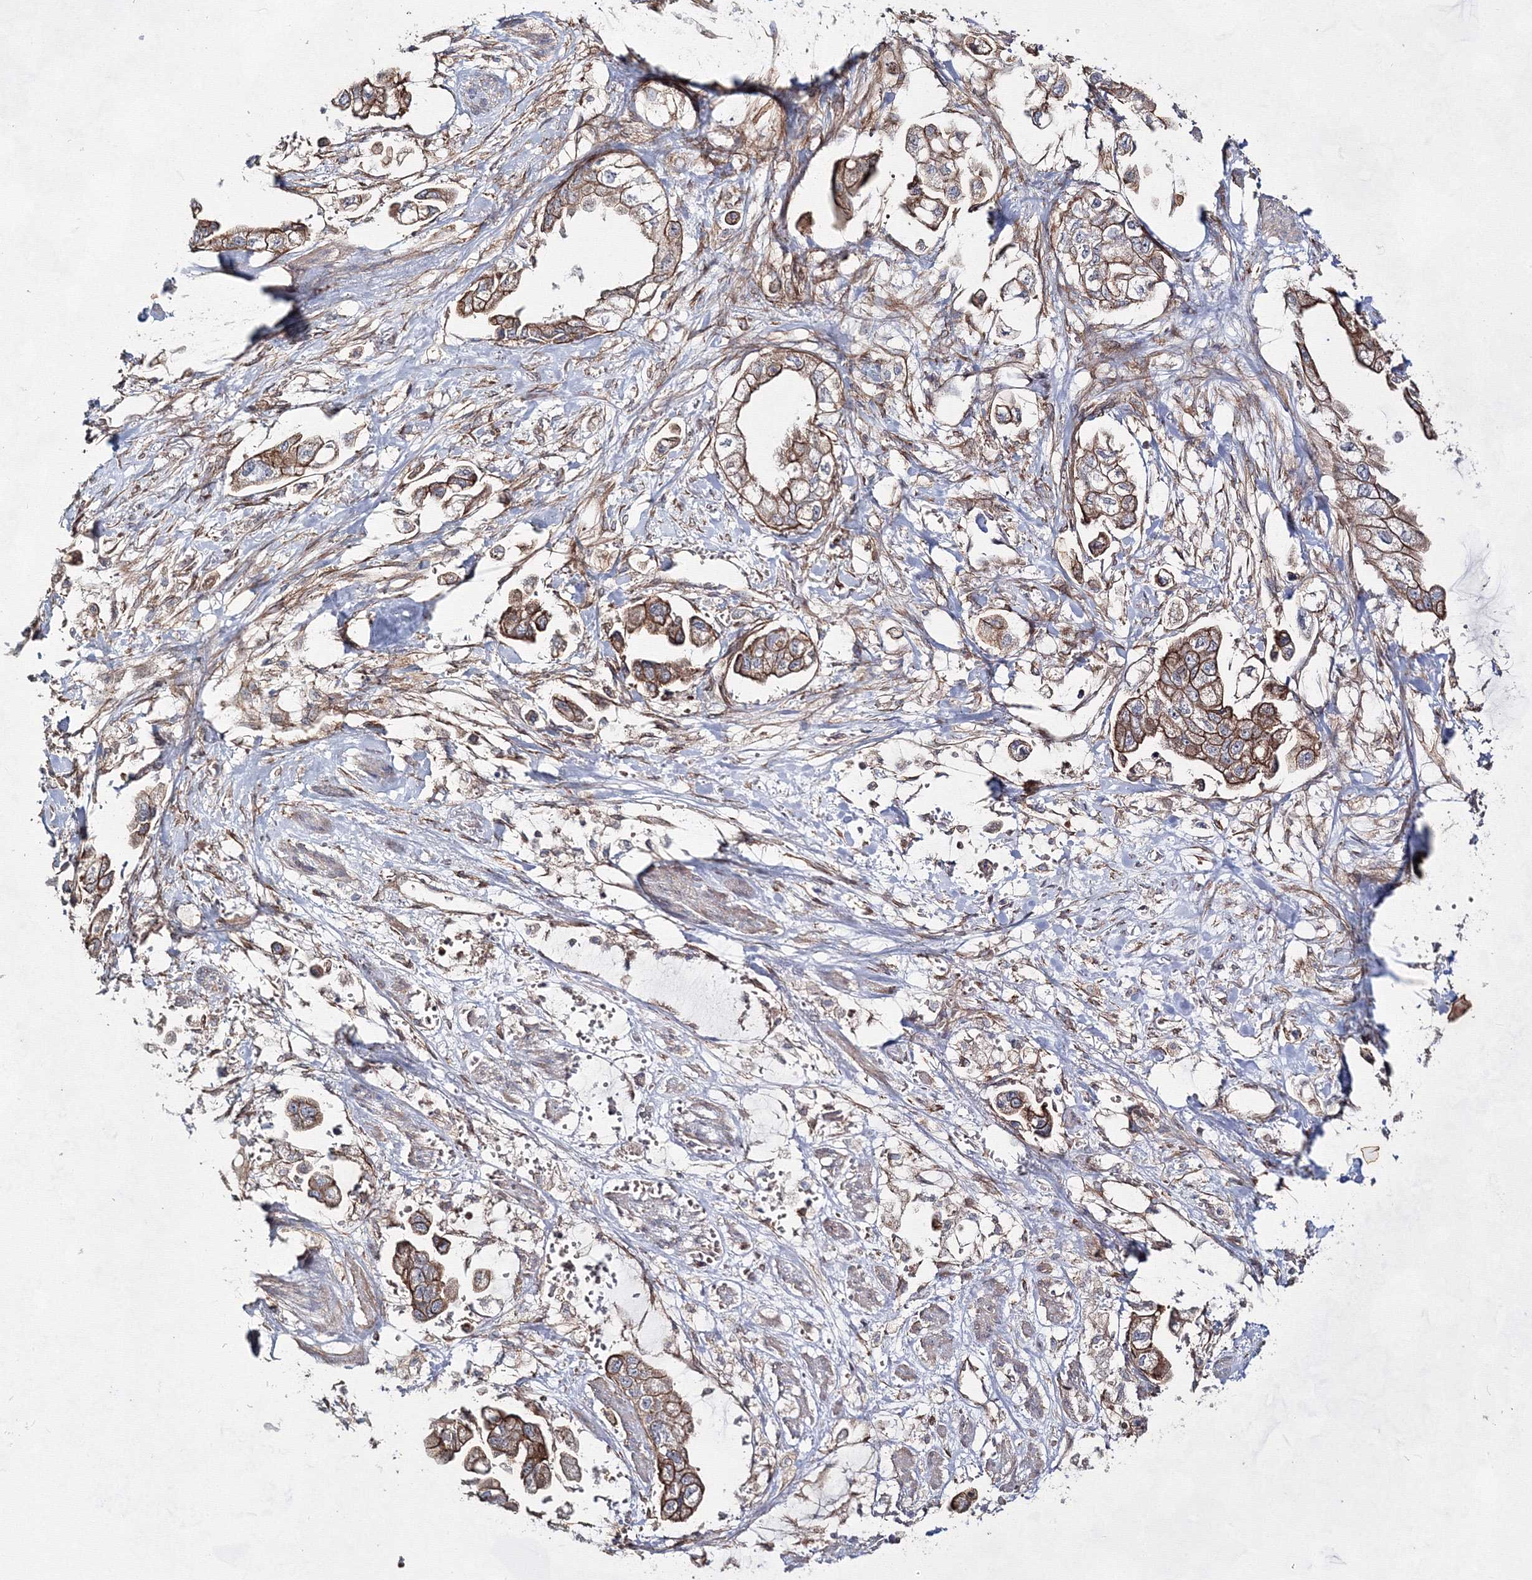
{"staining": {"intensity": "moderate", "quantity": ">75%", "location": "cytoplasmic/membranous"}, "tissue": "stomach cancer", "cell_type": "Tumor cells", "image_type": "cancer", "snomed": [{"axis": "morphology", "description": "Adenocarcinoma, NOS"}, {"axis": "topography", "description": "Stomach"}], "caption": "A micrograph of stomach cancer stained for a protein demonstrates moderate cytoplasmic/membranous brown staining in tumor cells. (DAB IHC, brown staining for protein, blue staining for nuclei).", "gene": "EXOC6", "patient": {"sex": "male", "age": 62}}